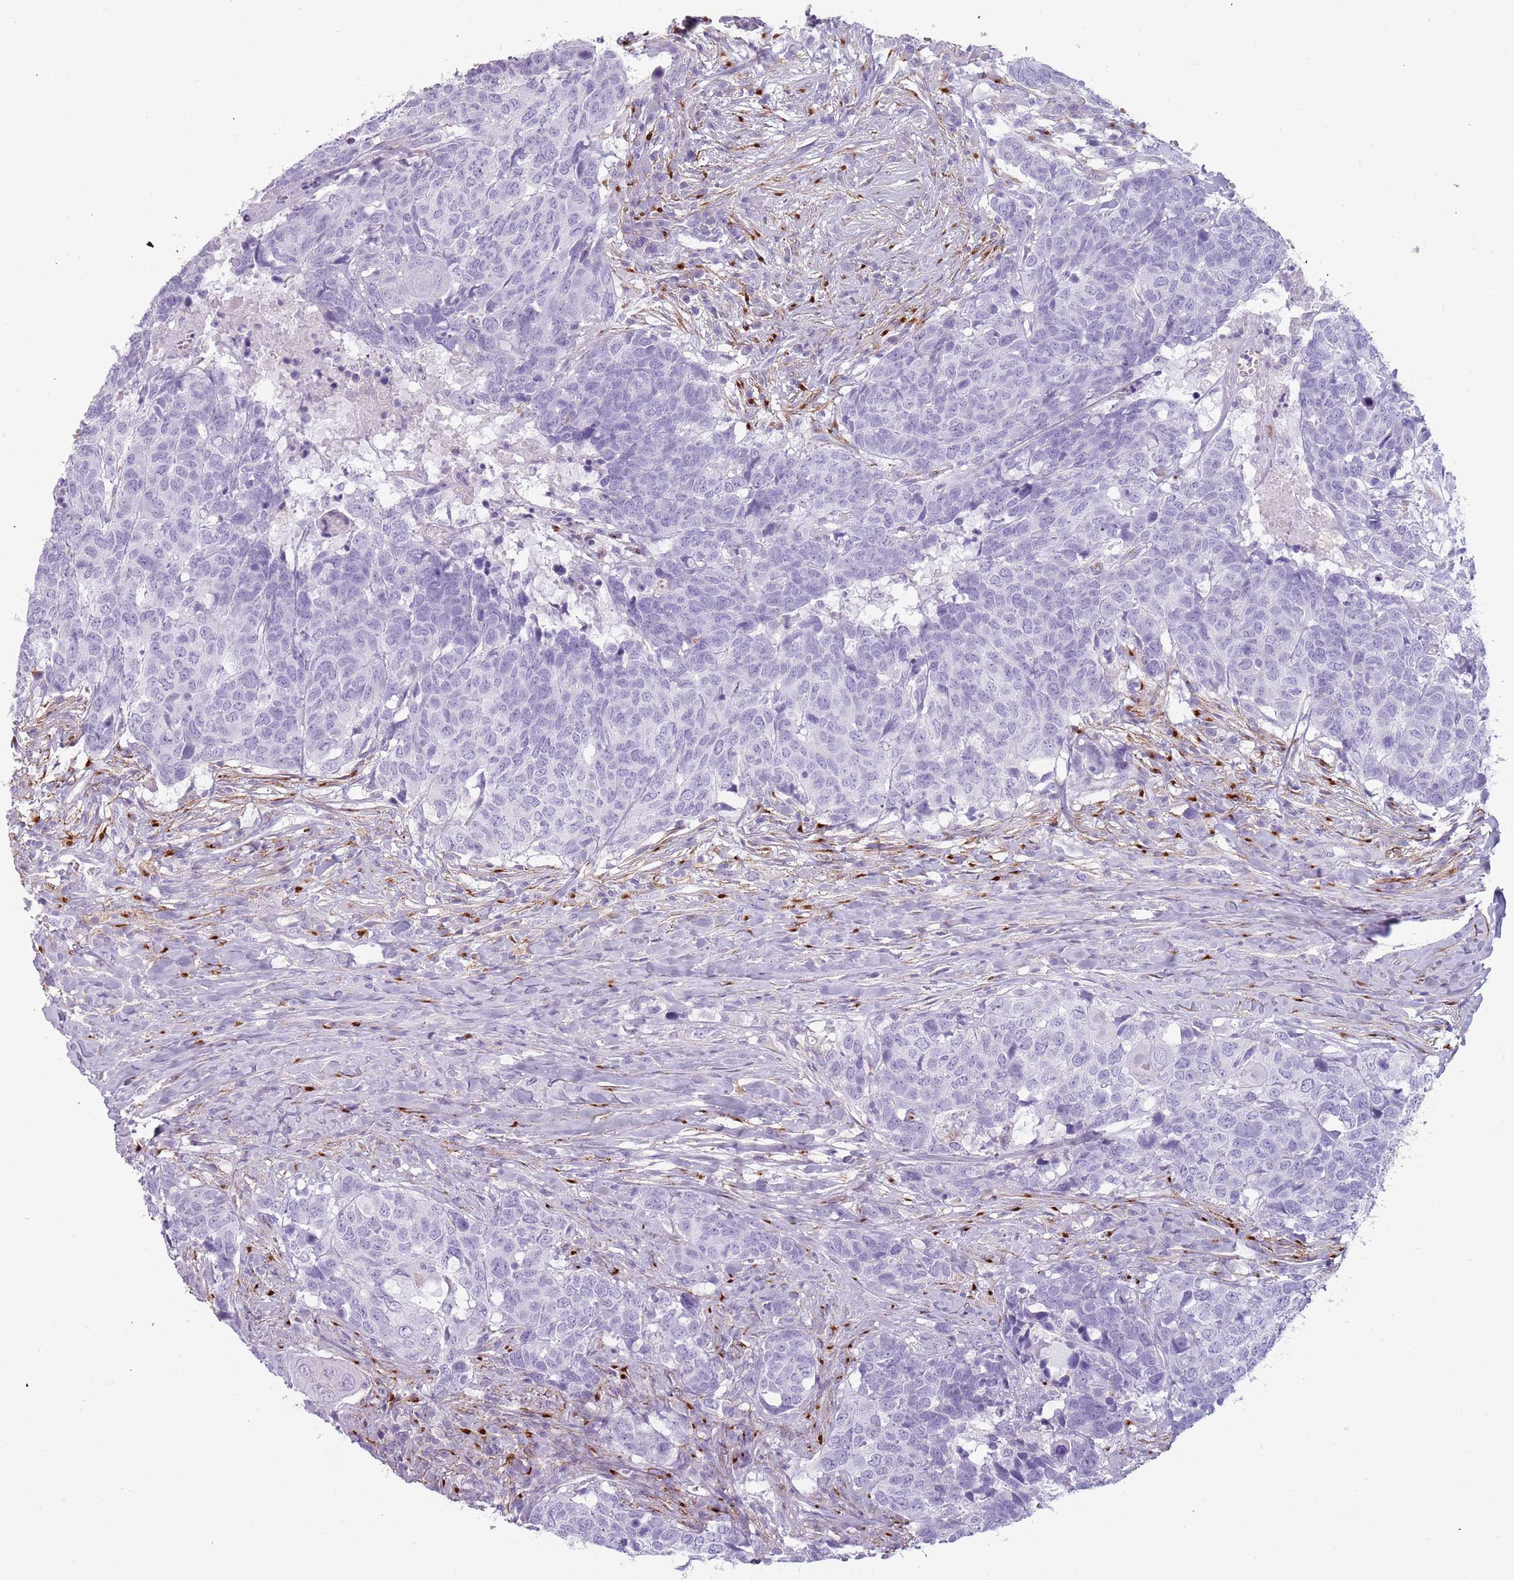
{"staining": {"intensity": "negative", "quantity": "none", "location": "none"}, "tissue": "head and neck cancer", "cell_type": "Tumor cells", "image_type": "cancer", "snomed": [{"axis": "morphology", "description": "Normal tissue, NOS"}, {"axis": "morphology", "description": "Squamous cell carcinoma, NOS"}, {"axis": "topography", "description": "Skeletal muscle"}, {"axis": "topography", "description": "Vascular tissue"}, {"axis": "topography", "description": "Peripheral nerve tissue"}, {"axis": "topography", "description": "Head-Neck"}], "caption": "This is a photomicrograph of IHC staining of head and neck cancer (squamous cell carcinoma), which shows no positivity in tumor cells.", "gene": "COLEC12", "patient": {"sex": "male", "age": 66}}